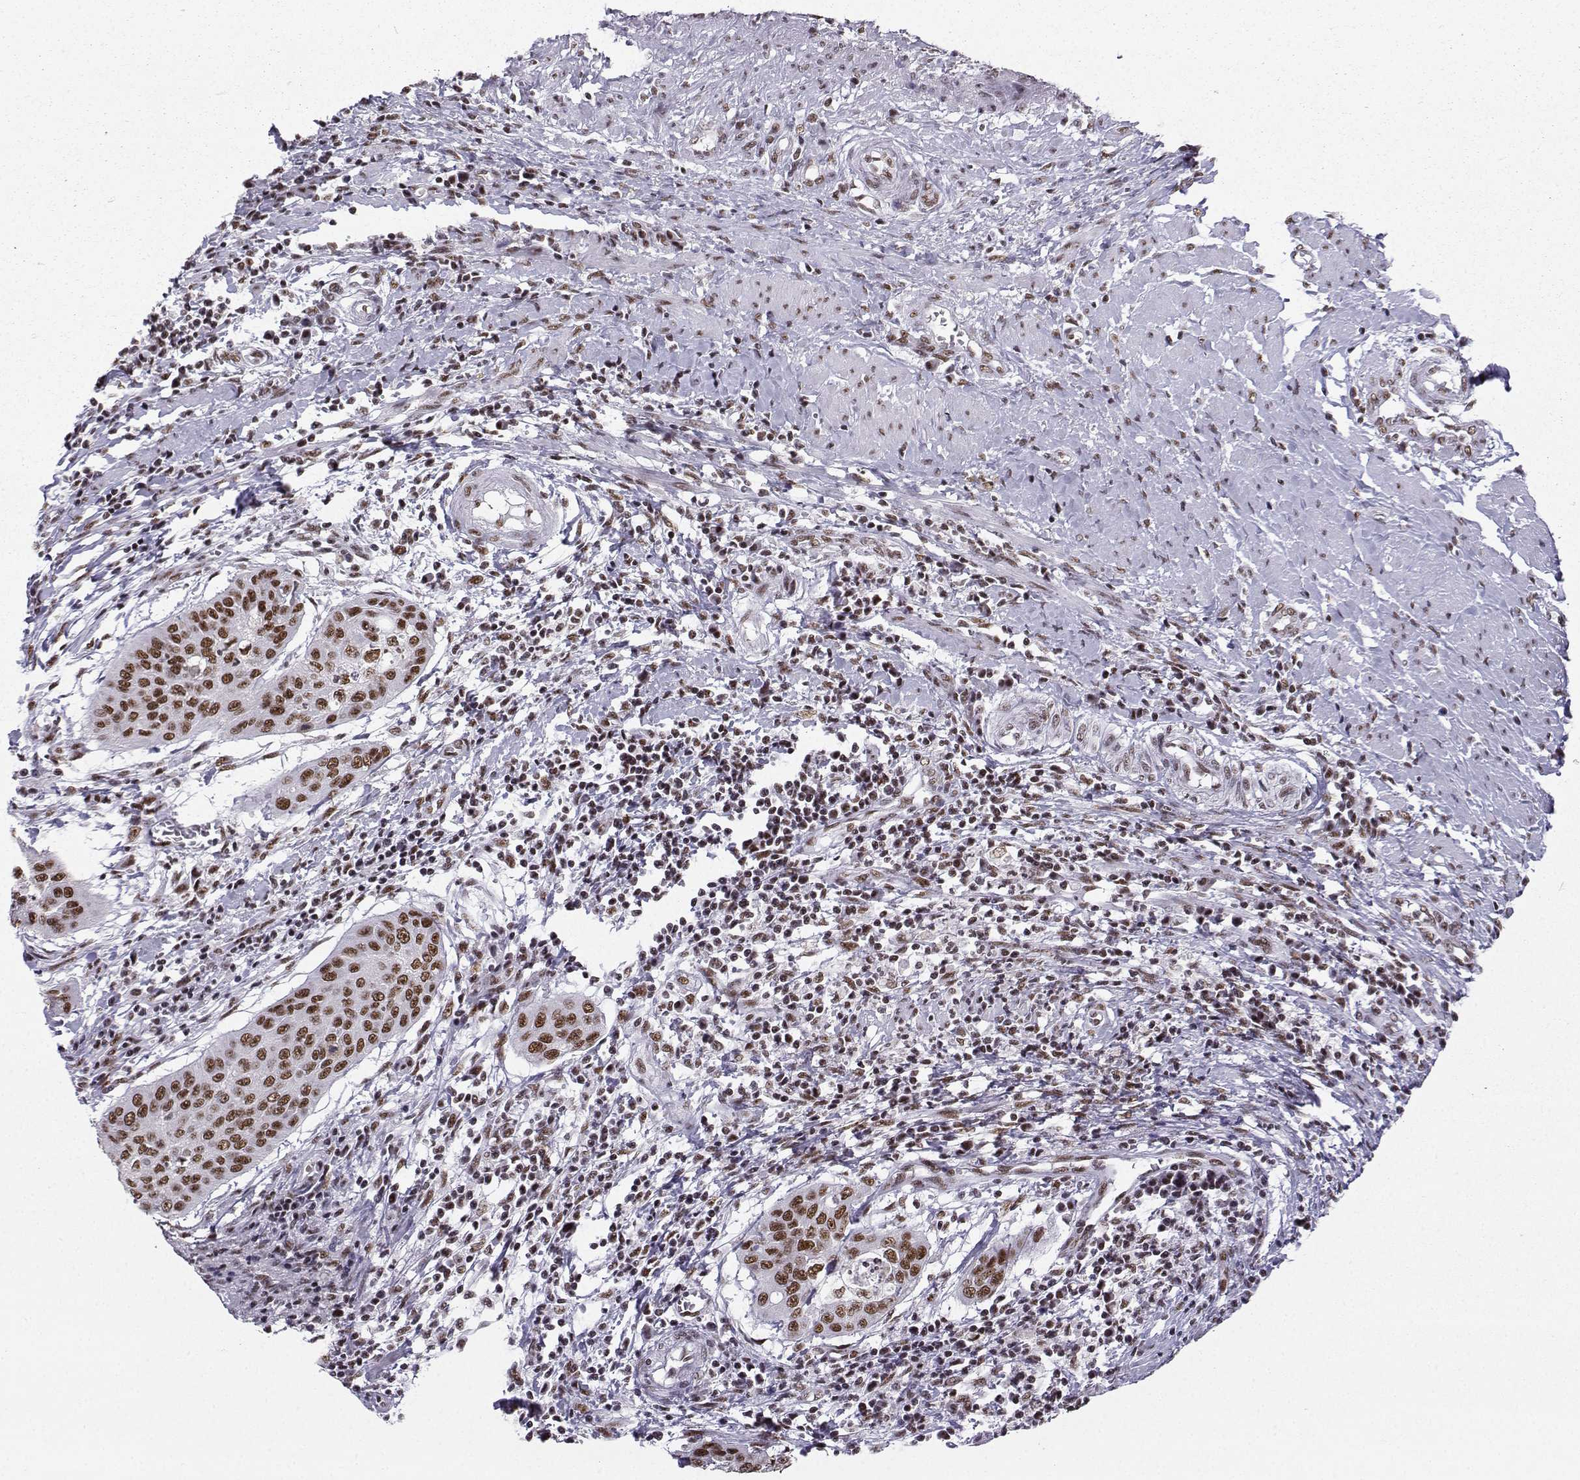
{"staining": {"intensity": "moderate", "quantity": ">75%", "location": "nuclear"}, "tissue": "cervical cancer", "cell_type": "Tumor cells", "image_type": "cancer", "snomed": [{"axis": "morphology", "description": "Squamous cell carcinoma, NOS"}, {"axis": "topography", "description": "Cervix"}], "caption": "Tumor cells show medium levels of moderate nuclear expression in approximately >75% of cells in cervical squamous cell carcinoma.", "gene": "SNRPB2", "patient": {"sex": "female", "age": 39}}